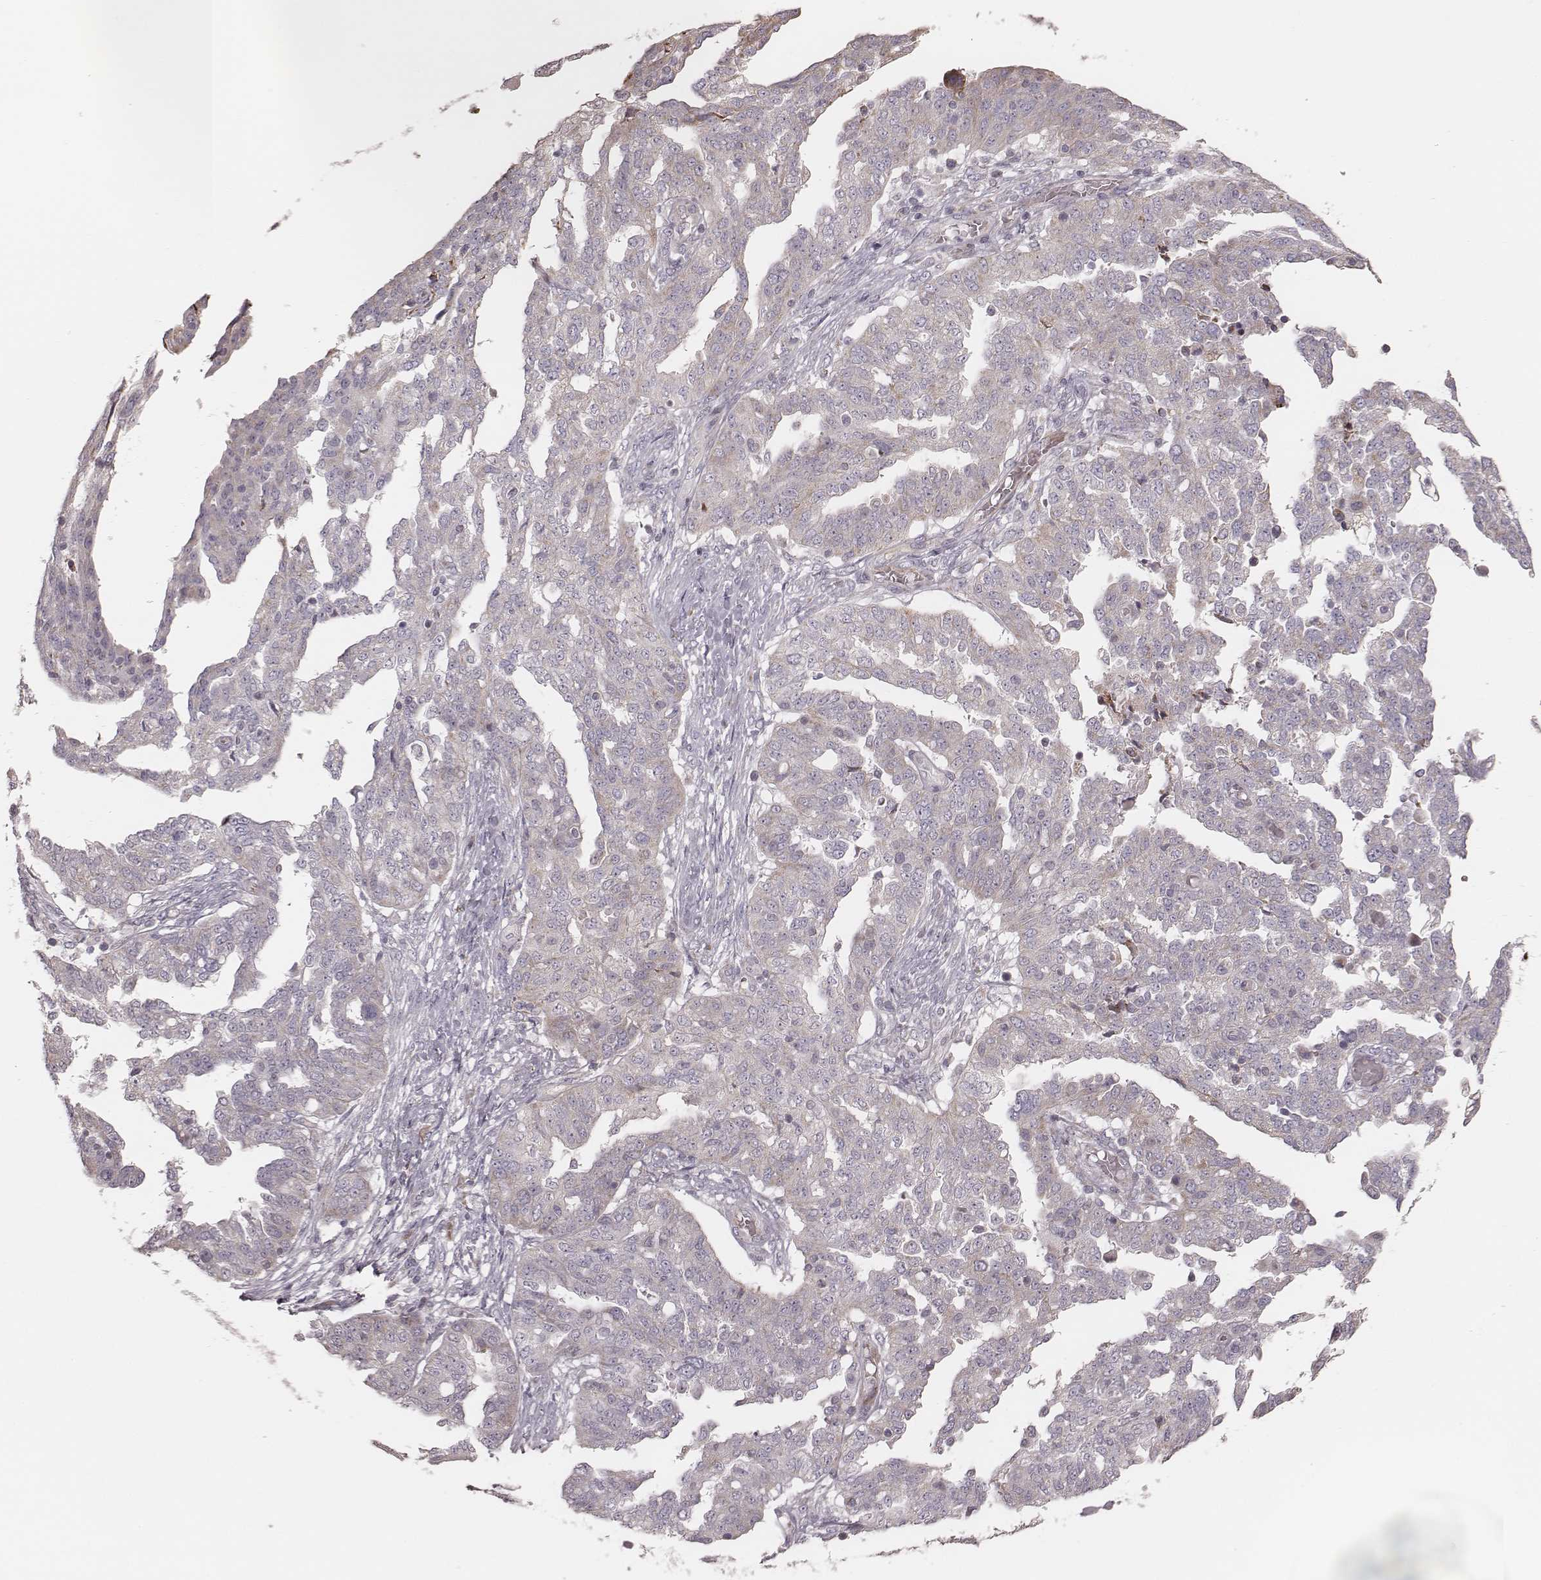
{"staining": {"intensity": "negative", "quantity": "none", "location": "none"}, "tissue": "ovarian cancer", "cell_type": "Tumor cells", "image_type": "cancer", "snomed": [{"axis": "morphology", "description": "Cystadenocarcinoma, serous, NOS"}, {"axis": "topography", "description": "Ovary"}], "caption": "The histopathology image shows no significant positivity in tumor cells of ovarian cancer (serous cystadenocarcinoma).", "gene": "KIF5C", "patient": {"sex": "female", "age": 67}}